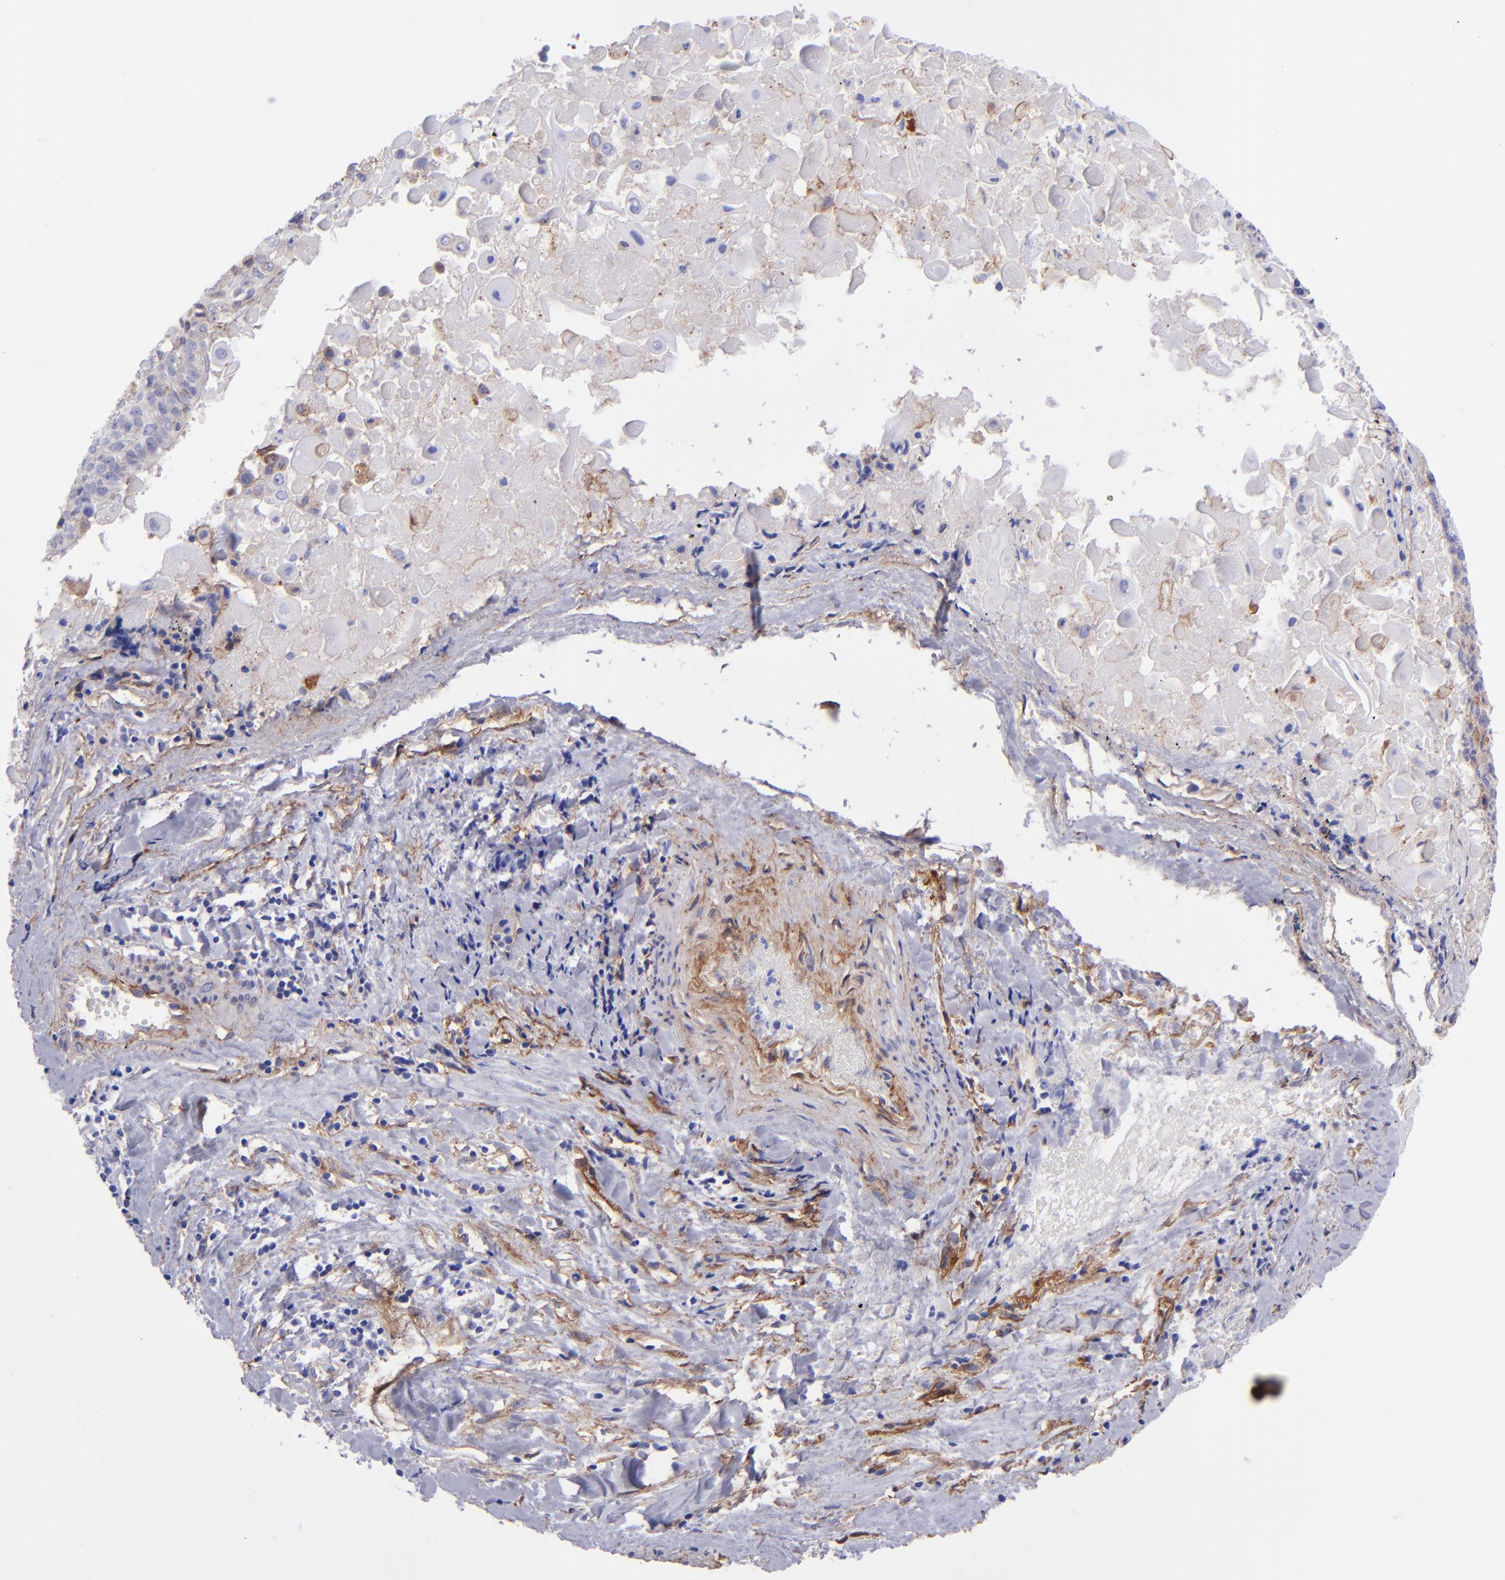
{"staining": {"intensity": "weak", "quantity": "<25%", "location": "cytoplasmic/membranous"}, "tissue": "lung cancer", "cell_type": "Tumor cells", "image_type": "cancer", "snomed": [{"axis": "morphology", "description": "Adenocarcinoma, NOS"}, {"axis": "topography", "description": "Lung"}], "caption": "There is no significant positivity in tumor cells of lung cancer (adenocarcinoma).", "gene": "ITGAV", "patient": {"sex": "male", "age": 60}}